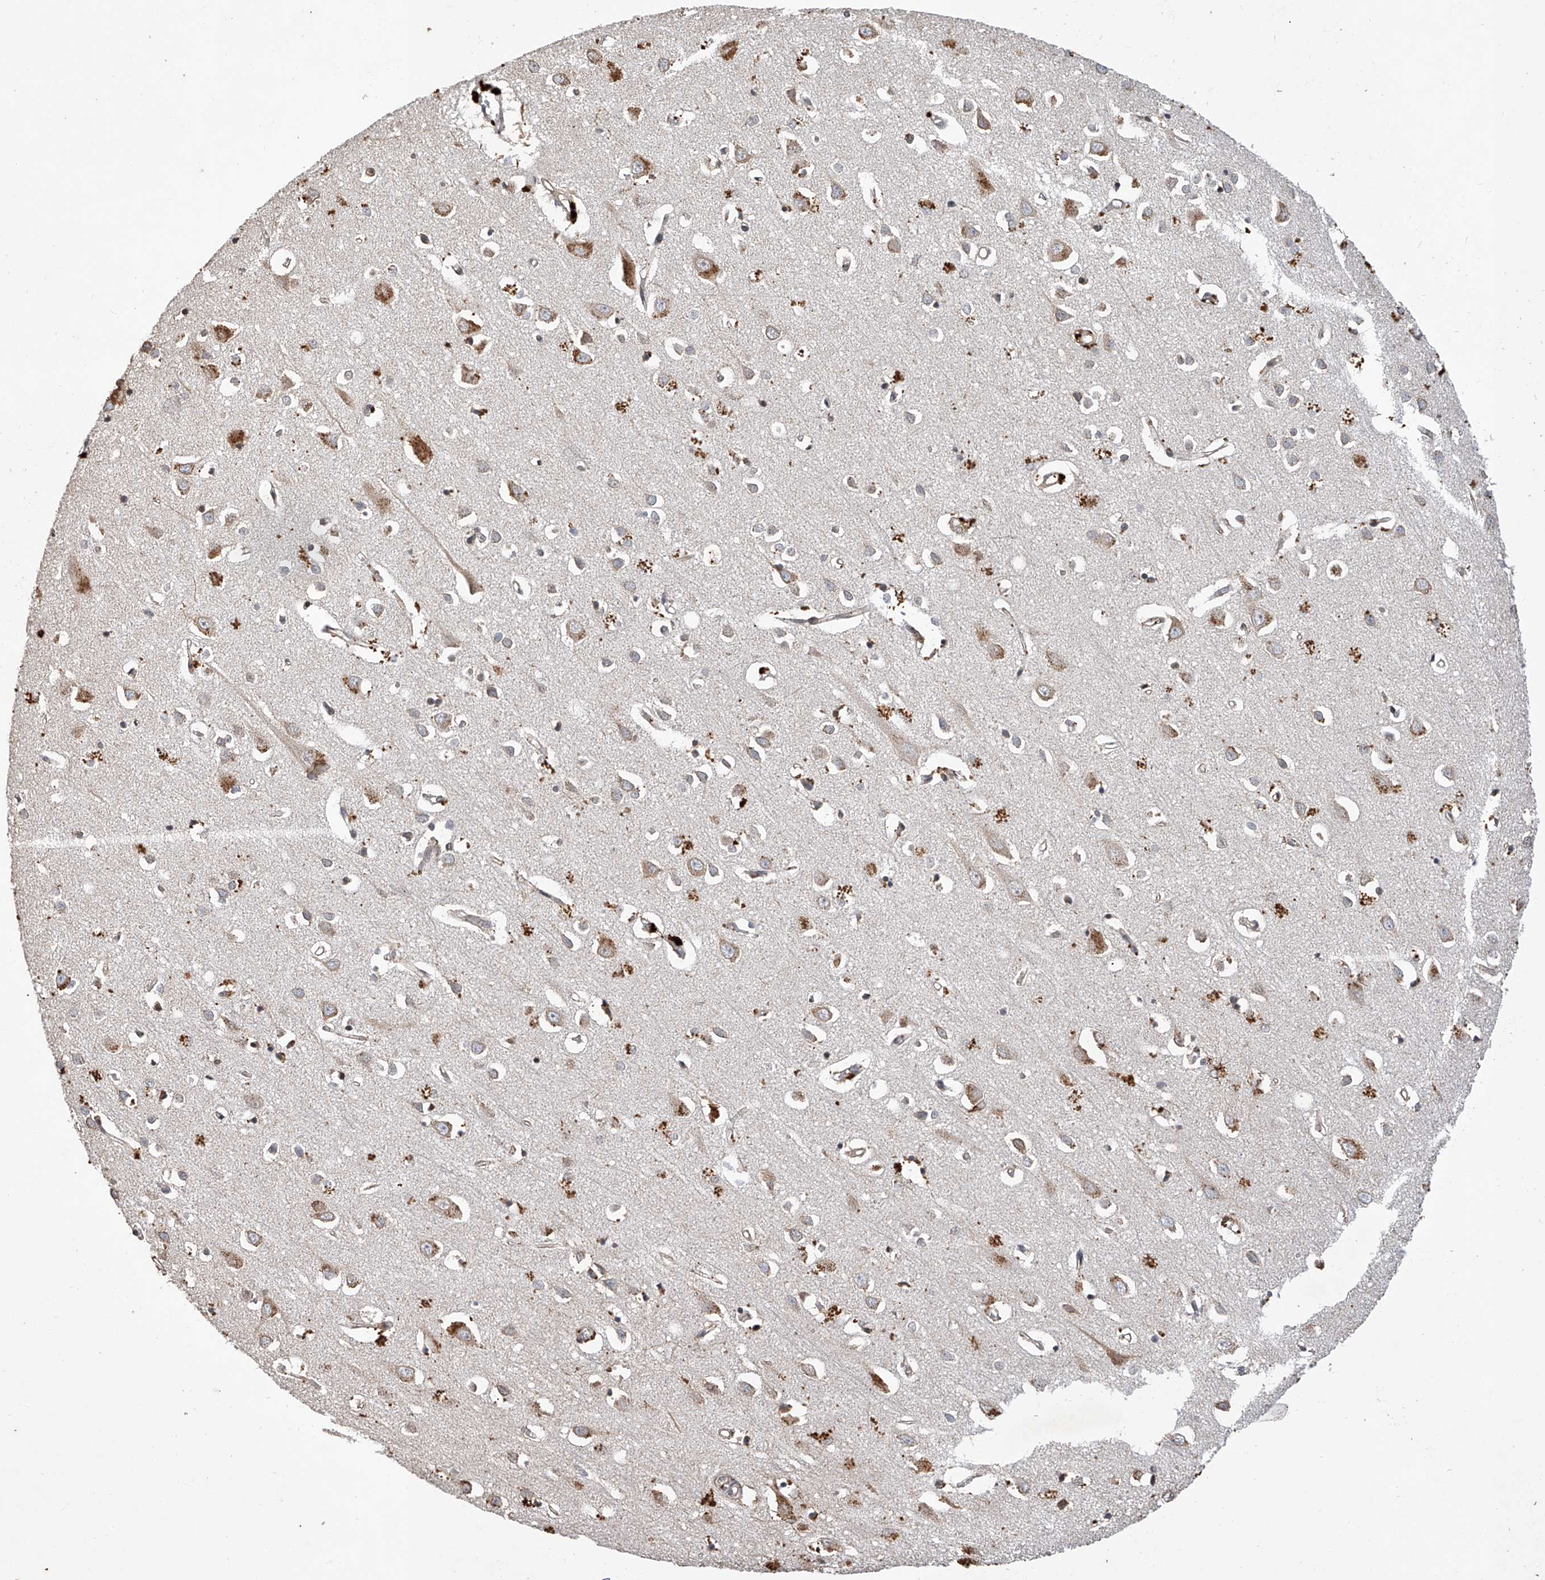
{"staining": {"intensity": "weak", "quantity": ">75%", "location": "cytoplasmic/membranous"}, "tissue": "cerebral cortex", "cell_type": "Endothelial cells", "image_type": "normal", "snomed": [{"axis": "morphology", "description": "Normal tissue, NOS"}, {"axis": "topography", "description": "Cerebral cortex"}], "caption": "Protein expression analysis of benign cerebral cortex demonstrates weak cytoplasmic/membranous positivity in approximately >75% of endothelial cells. (Stains: DAB in brown, nuclei in blue, Microscopy: brightfield microscopy at high magnification).", "gene": "RILPL2", "patient": {"sex": "female", "age": 64}}